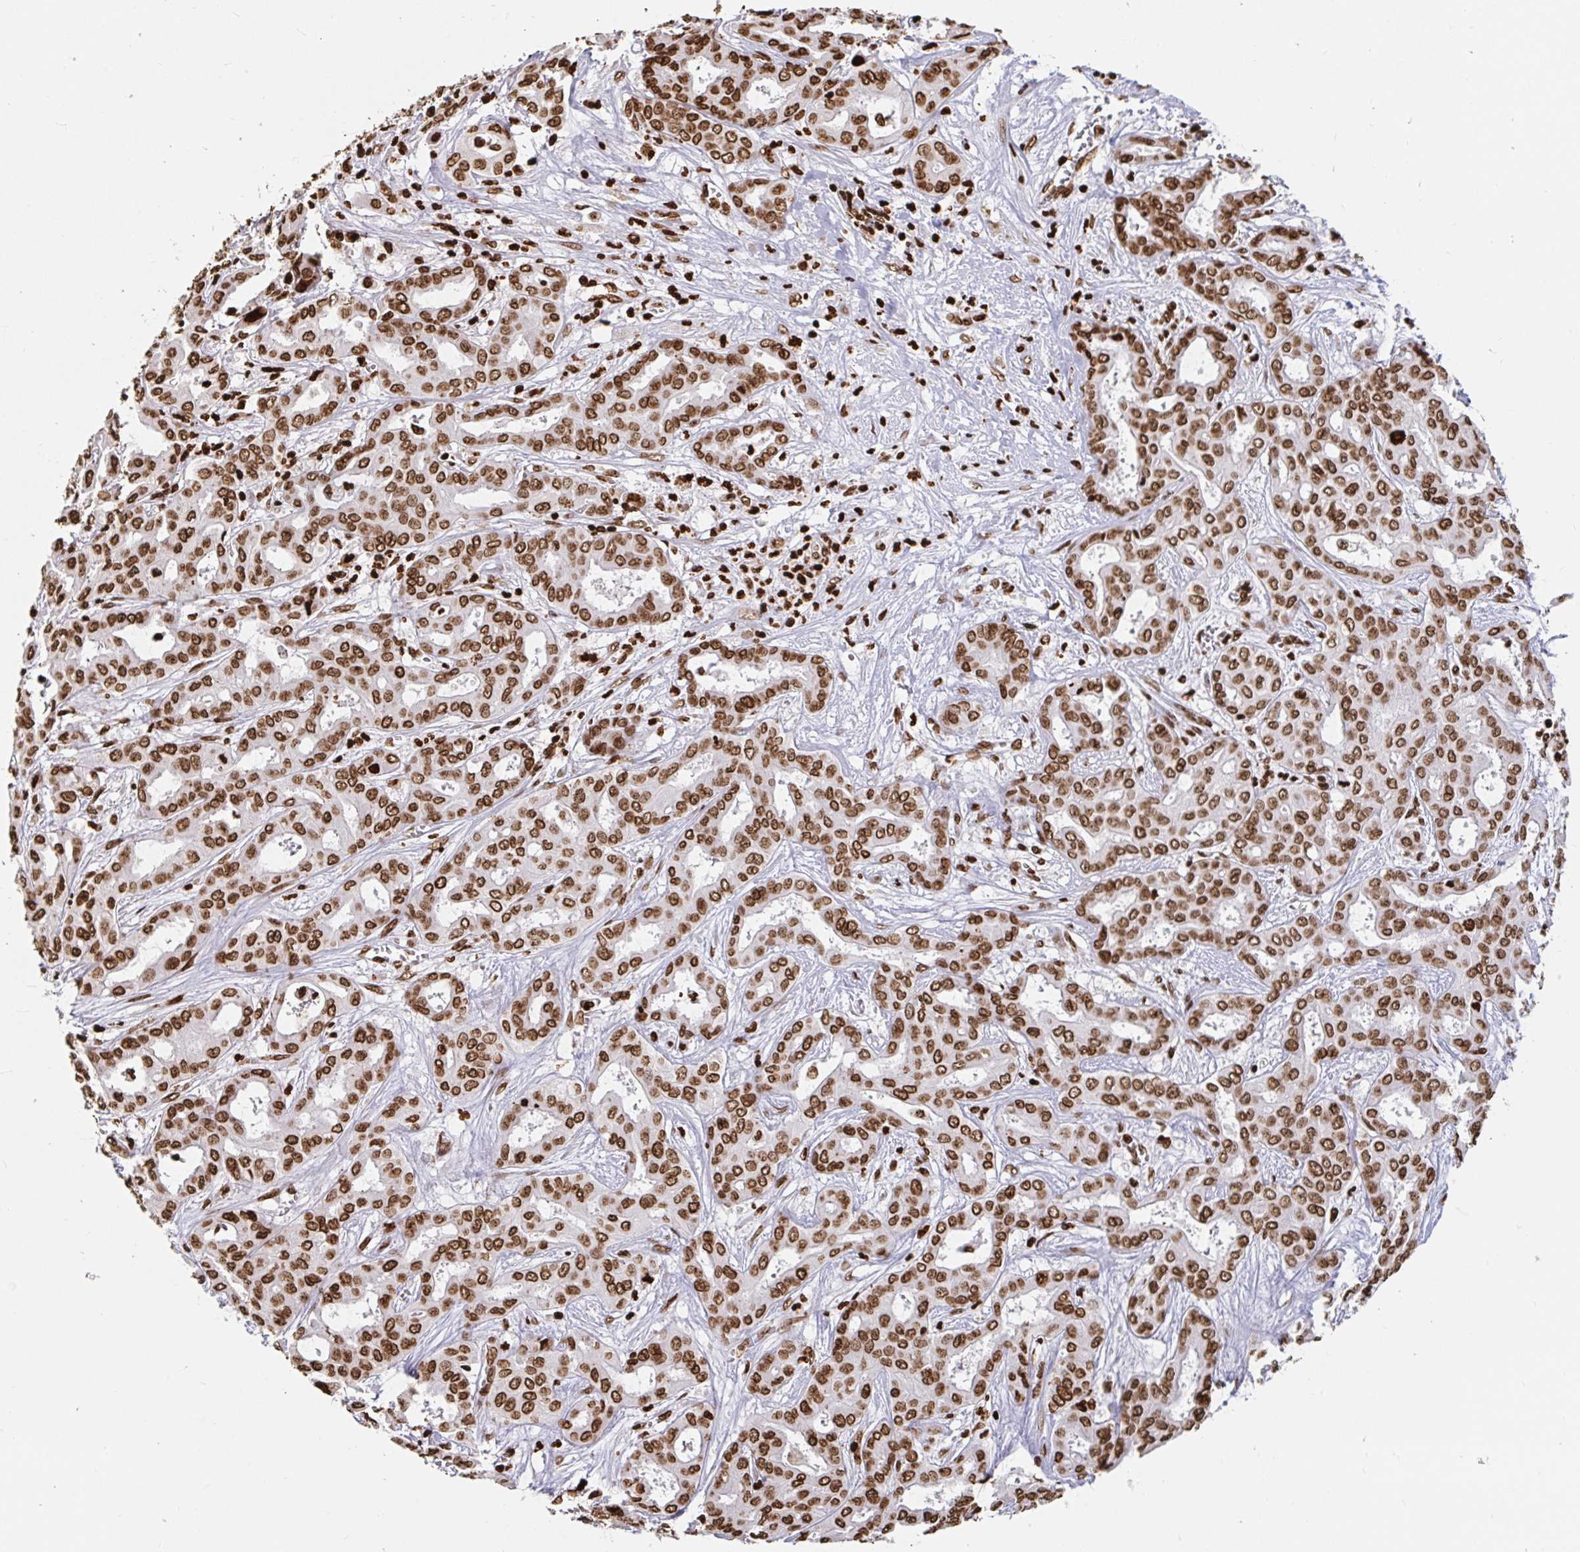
{"staining": {"intensity": "strong", "quantity": ">75%", "location": "nuclear"}, "tissue": "liver cancer", "cell_type": "Tumor cells", "image_type": "cancer", "snomed": [{"axis": "morphology", "description": "Cholangiocarcinoma"}, {"axis": "topography", "description": "Liver"}], "caption": "DAB (3,3'-diaminobenzidine) immunohistochemical staining of liver cancer (cholangiocarcinoma) shows strong nuclear protein expression in about >75% of tumor cells.", "gene": "H2BC5", "patient": {"sex": "female", "age": 64}}